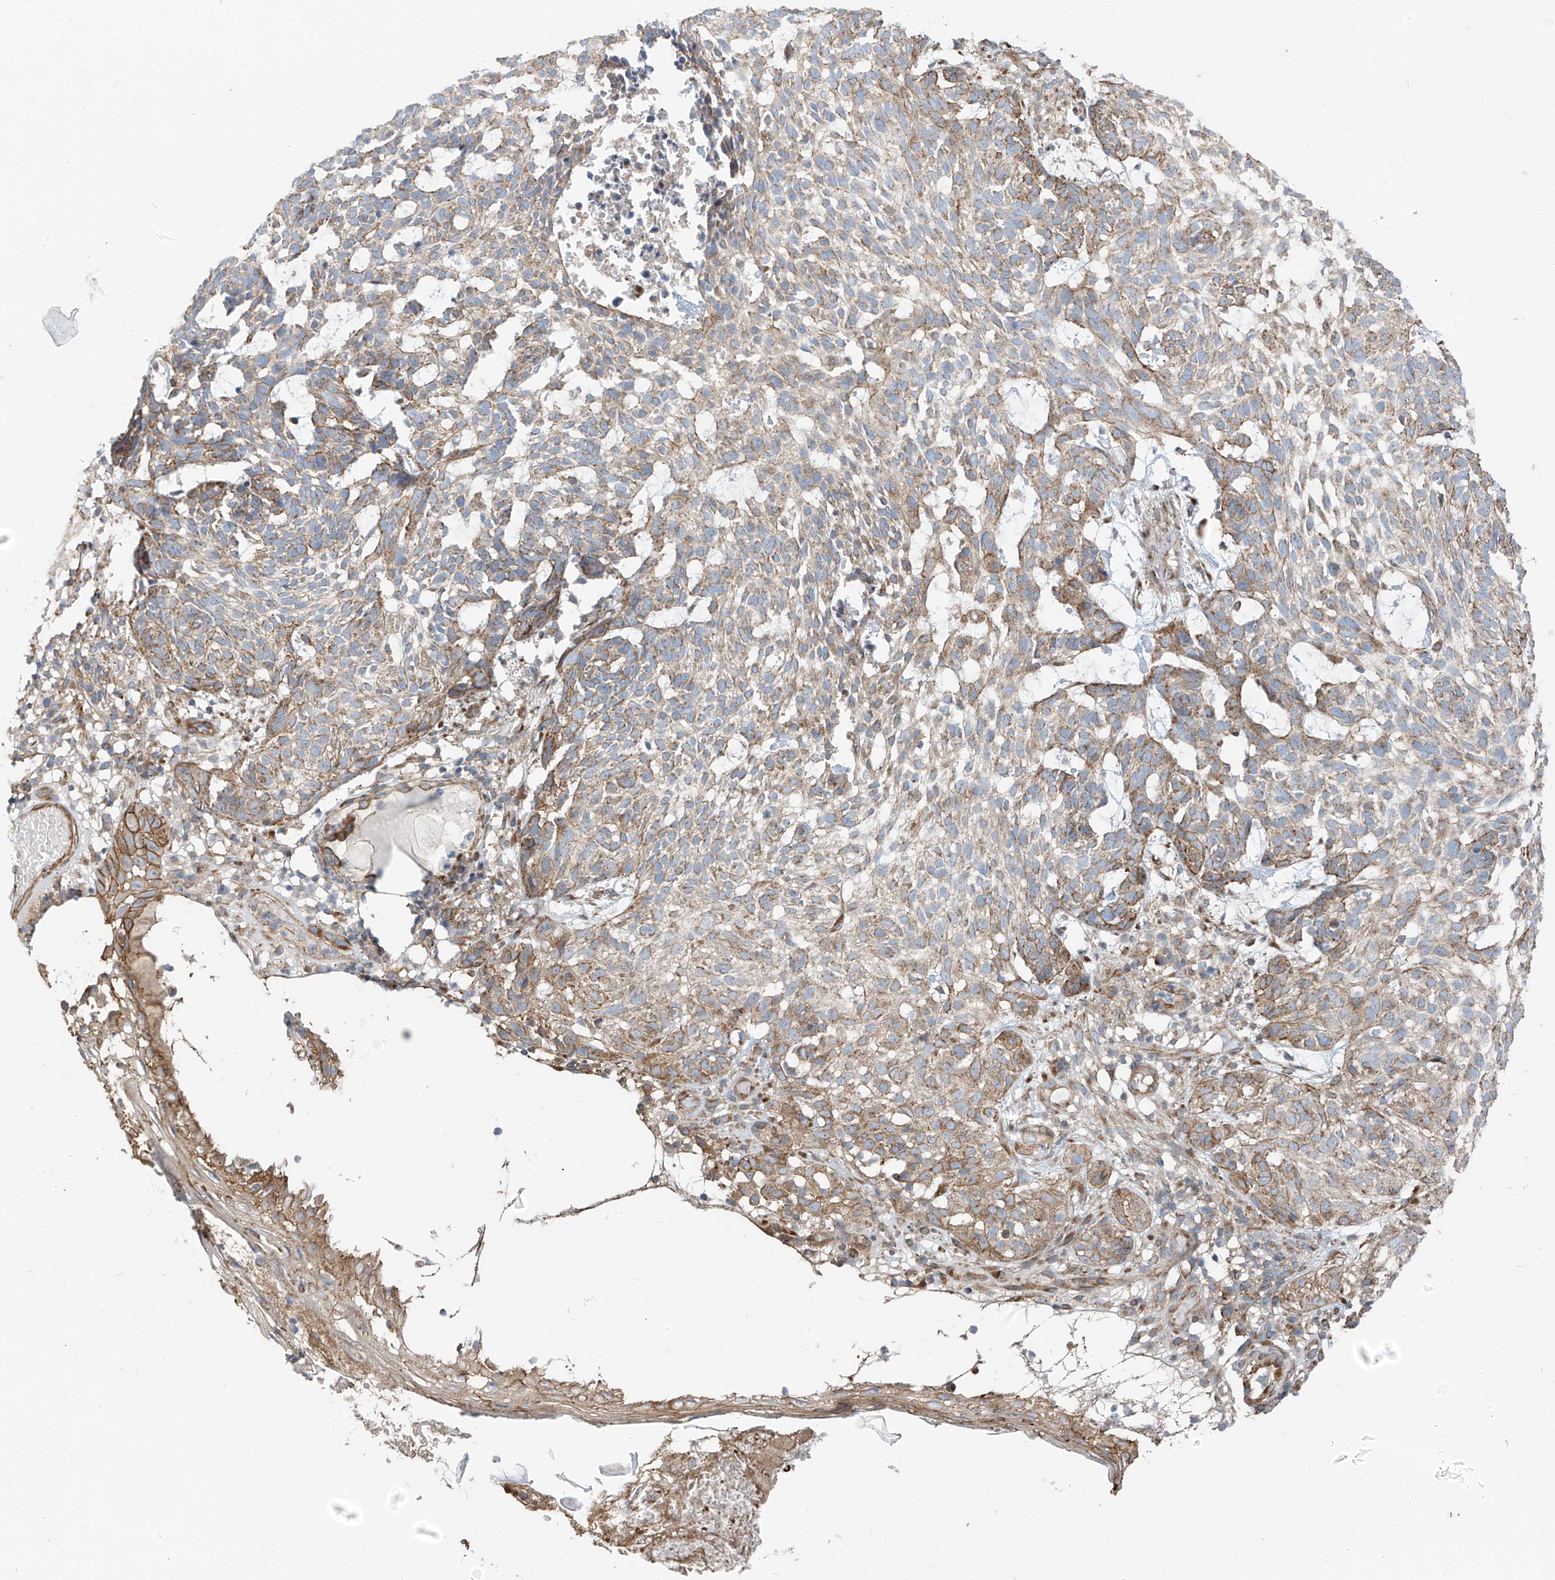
{"staining": {"intensity": "weak", "quantity": "25%-75%", "location": "cytoplasmic/membranous"}, "tissue": "skin cancer", "cell_type": "Tumor cells", "image_type": "cancer", "snomed": [{"axis": "morphology", "description": "Basal cell carcinoma"}, {"axis": "topography", "description": "Skin"}], "caption": "Immunohistochemical staining of skin cancer (basal cell carcinoma) shows weak cytoplasmic/membranous protein staining in about 25%-75% of tumor cells. The staining was performed using DAB (3,3'-diaminobenzidine) to visualize the protein expression in brown, while the nuclei were stained in blue with hematoxylin (Magnification: 20x).", "gene": "SLC1A5", "patient": {"sex": "male", "age": 85}}